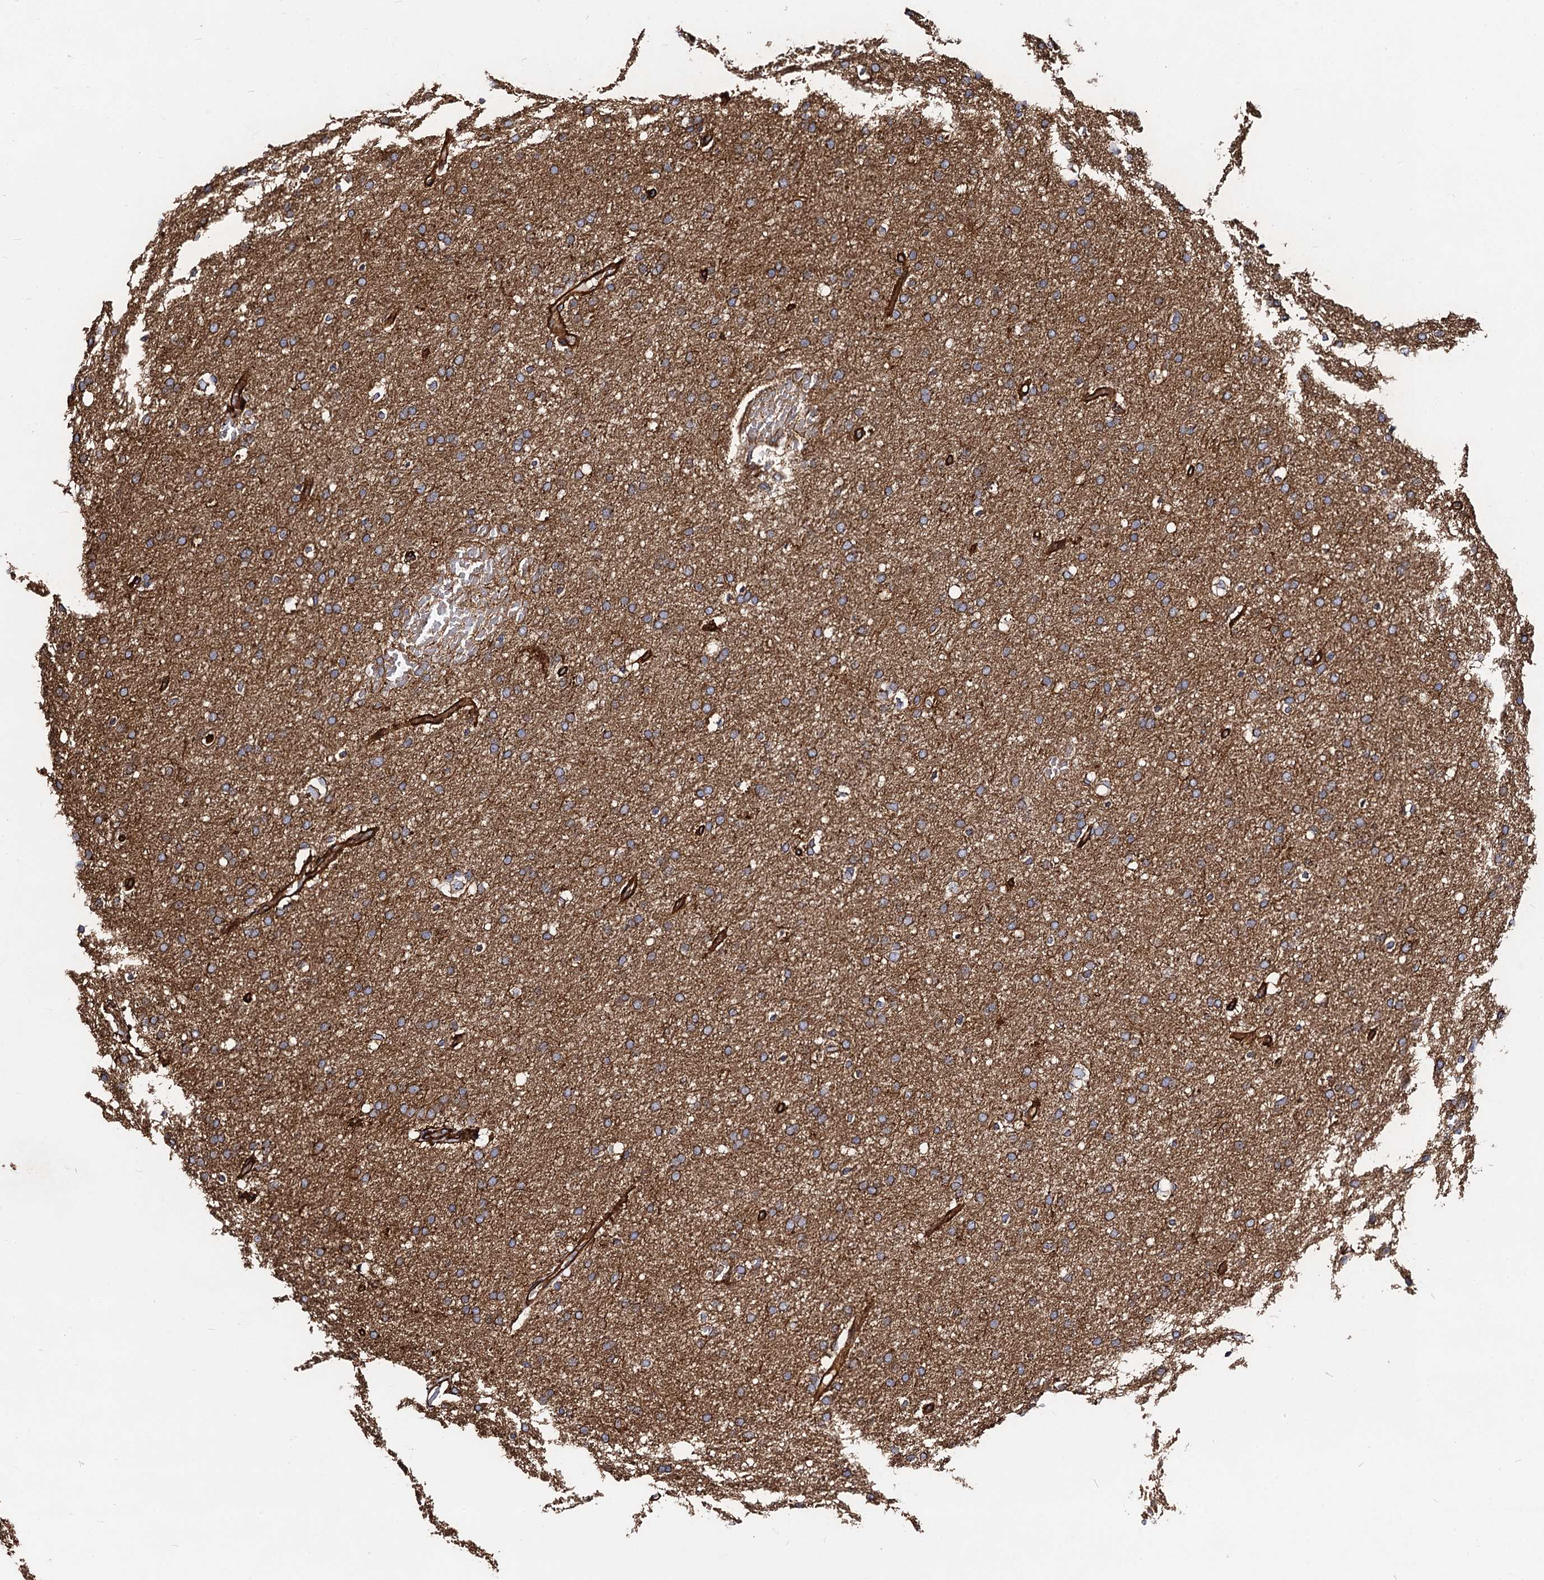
{"staining": {"intensity": "moderate", "quantity": "25%-75%", "location": "cytoplasmic/membranous"}, "tissue": "glioma", "cell_type": "Tumor cells", "image_type": "cancer", "snomed": [{"axis": "morphology", "description": "Glioma, malignant, High grade"}, {"axis": "topography", "description": "Cerebral cortex"}], "caption": "Immunohistochemistry (IHC) histopathology image of malignant high-grade glioma stained for a protein (brown), which displays medium levels of moderate cytoplasmic/membranous staining in approximately 25%-75% of tumor cells.", "gene": "CIP2A", "patient": {"sex": "female", "age": 36}}